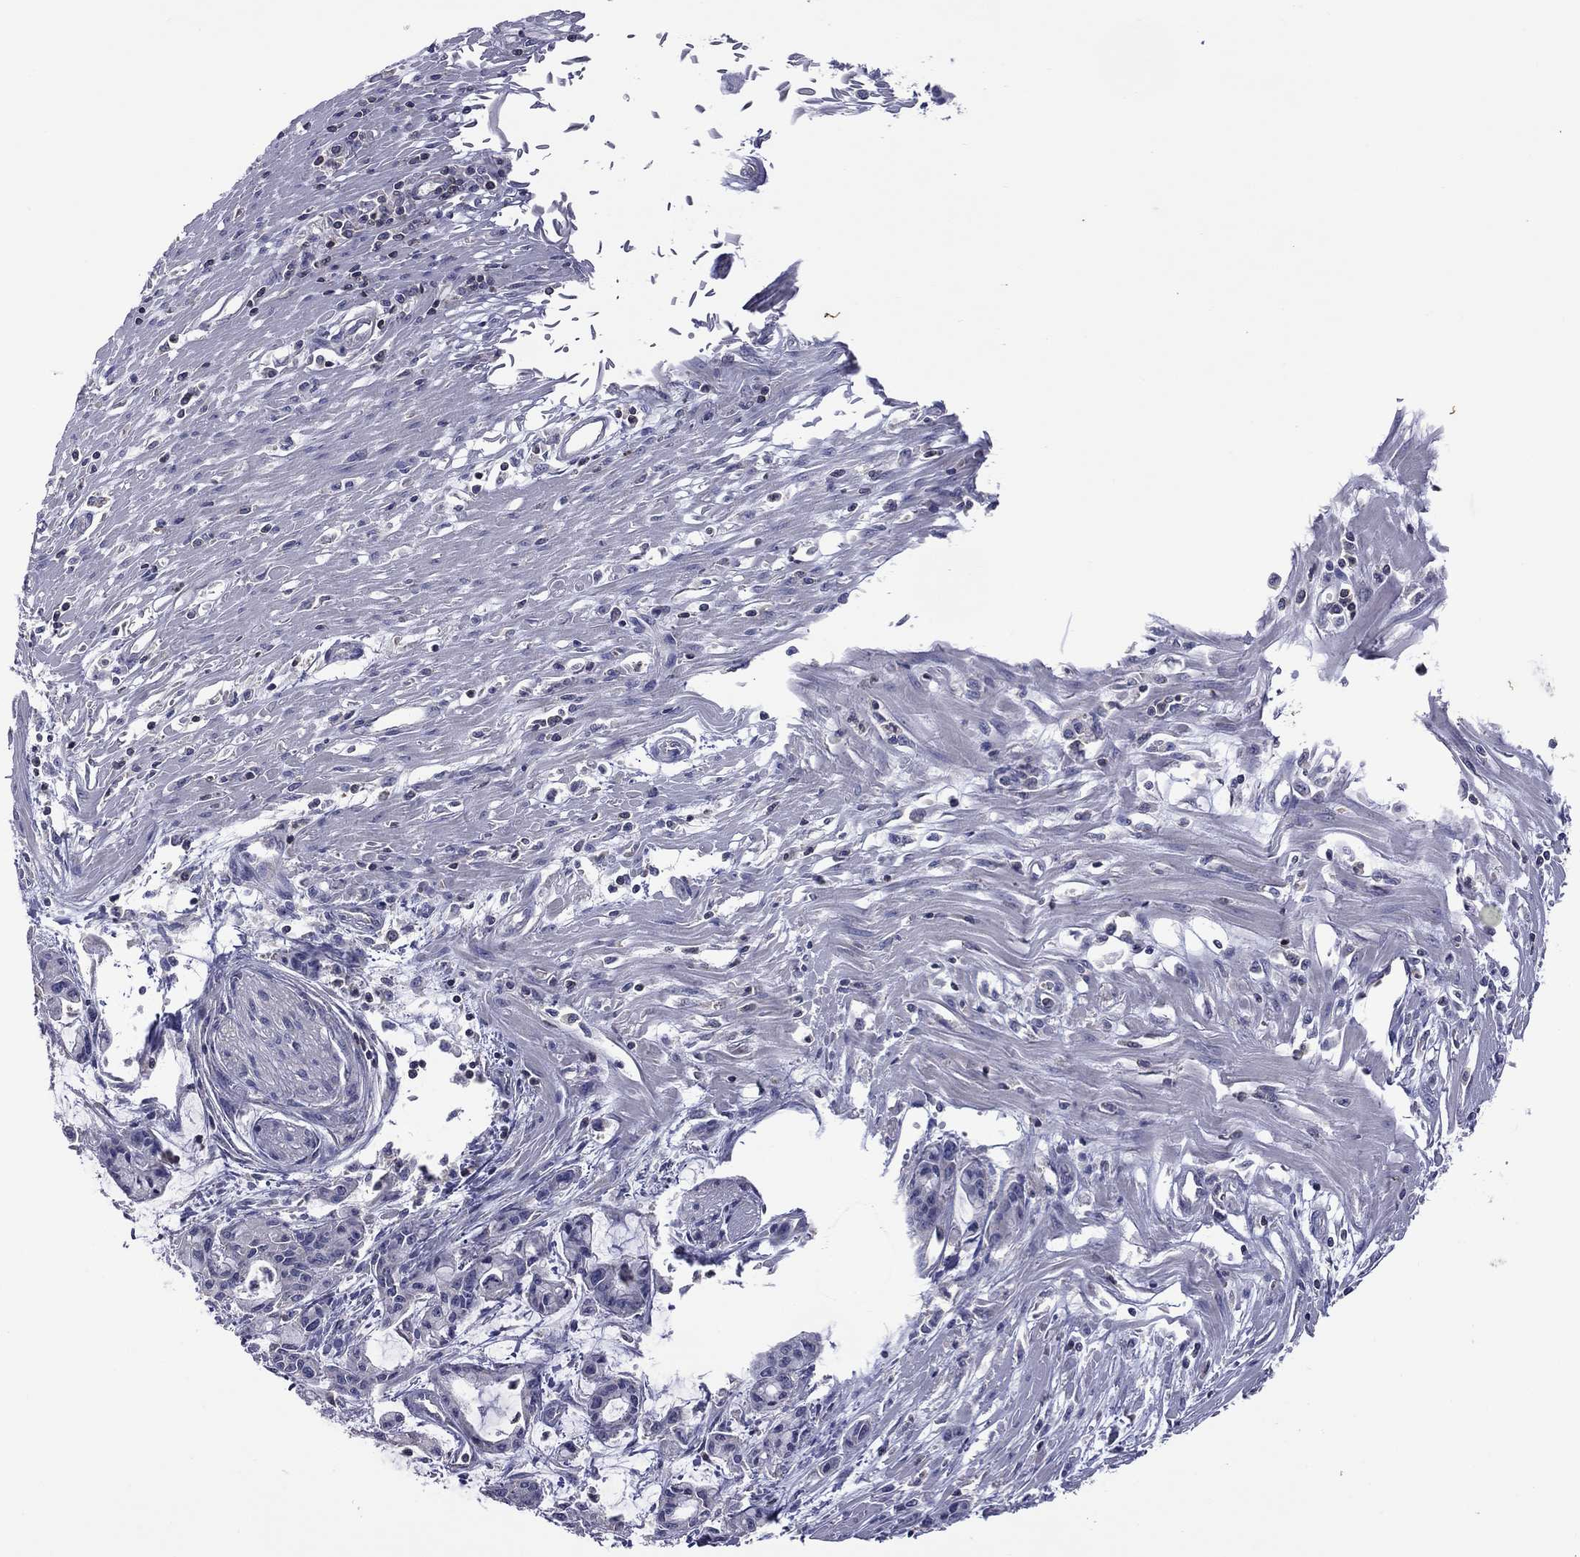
{"staining": {"intensity": "negative", "quantity": "none", "location": "none"}, "tissue": "pancreatic cancer", "cell_type": "Tumor cells", "image_type": "cancer", "snomed": [{"axis": "morphology", "description": "Adenocarcinoma, NOS"}, {"axis": "topography", "description": "Pancreas"}], "caption": "DAB (3,3'-diaminobenzidine) immunohistochemical staining of human pancreatic adenocarcinoma demonstrates no significant expression in tumor cells.", "gene": "IPCEF1", "patient": {"sex": "male", "age": 48}}